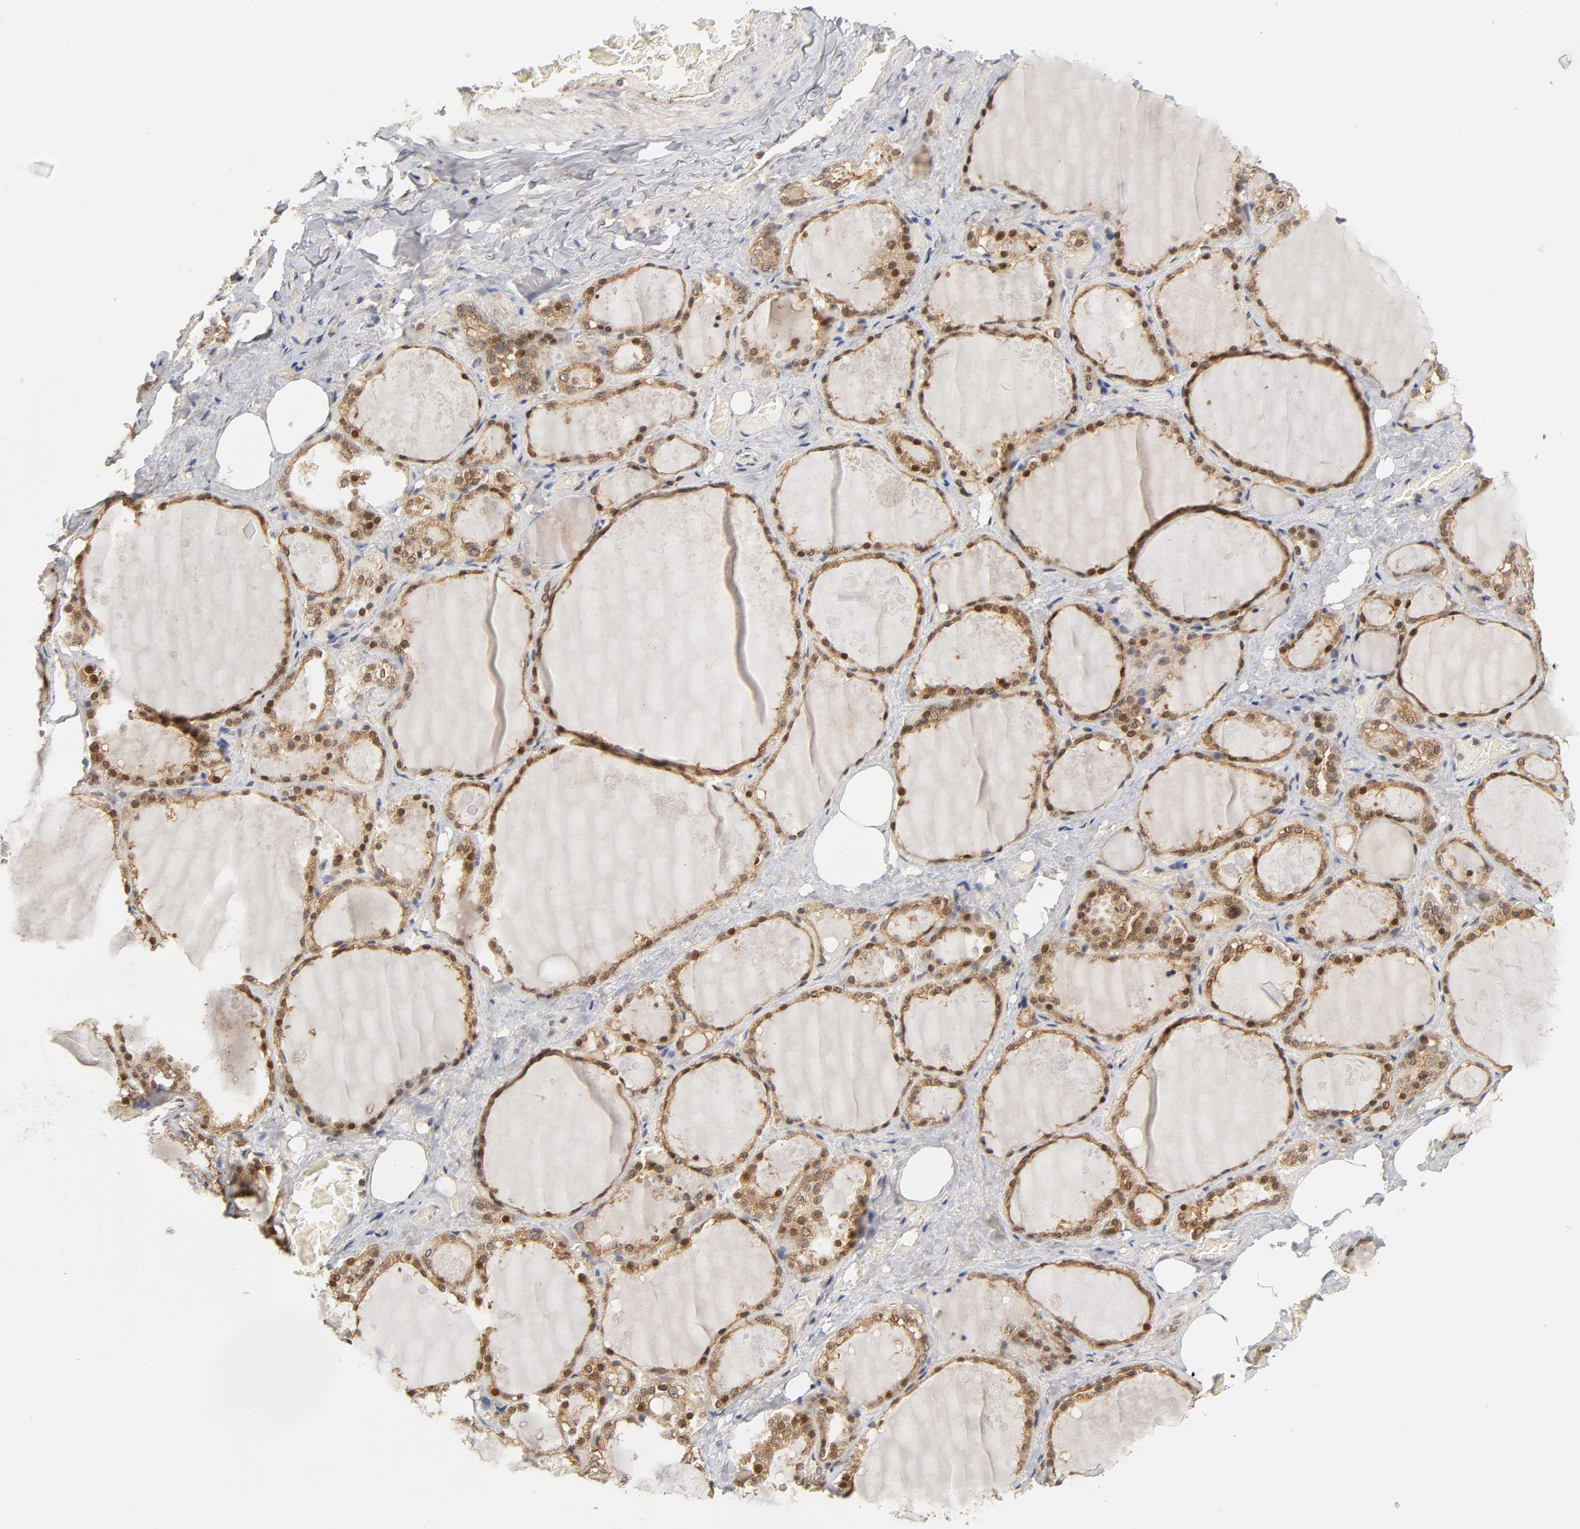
{"staining": {"intensity": "moderate", "quantity": ">75%", "location": "cytoplasmic/membranous,nuclear"}, "tissue": "thyroid gland", "cell_type": "Glandular cells", "image_type": "normal", "snomed": [{"axis": "morphology", "description": "Normal tissue, NOS"}, {"axis": "topography", "description": "Thyroid gland"}], "caption": "Immunohistochemistry (IHC) image of benign thyroid gland stained for a protein (brown), which displays medium levels of moderate cytoplasmic/membranous,nuclear staining in about >75% of glandular cells.", "gene": "PAFAH1B1", "patient": {"sex": "male", "age": 61}}